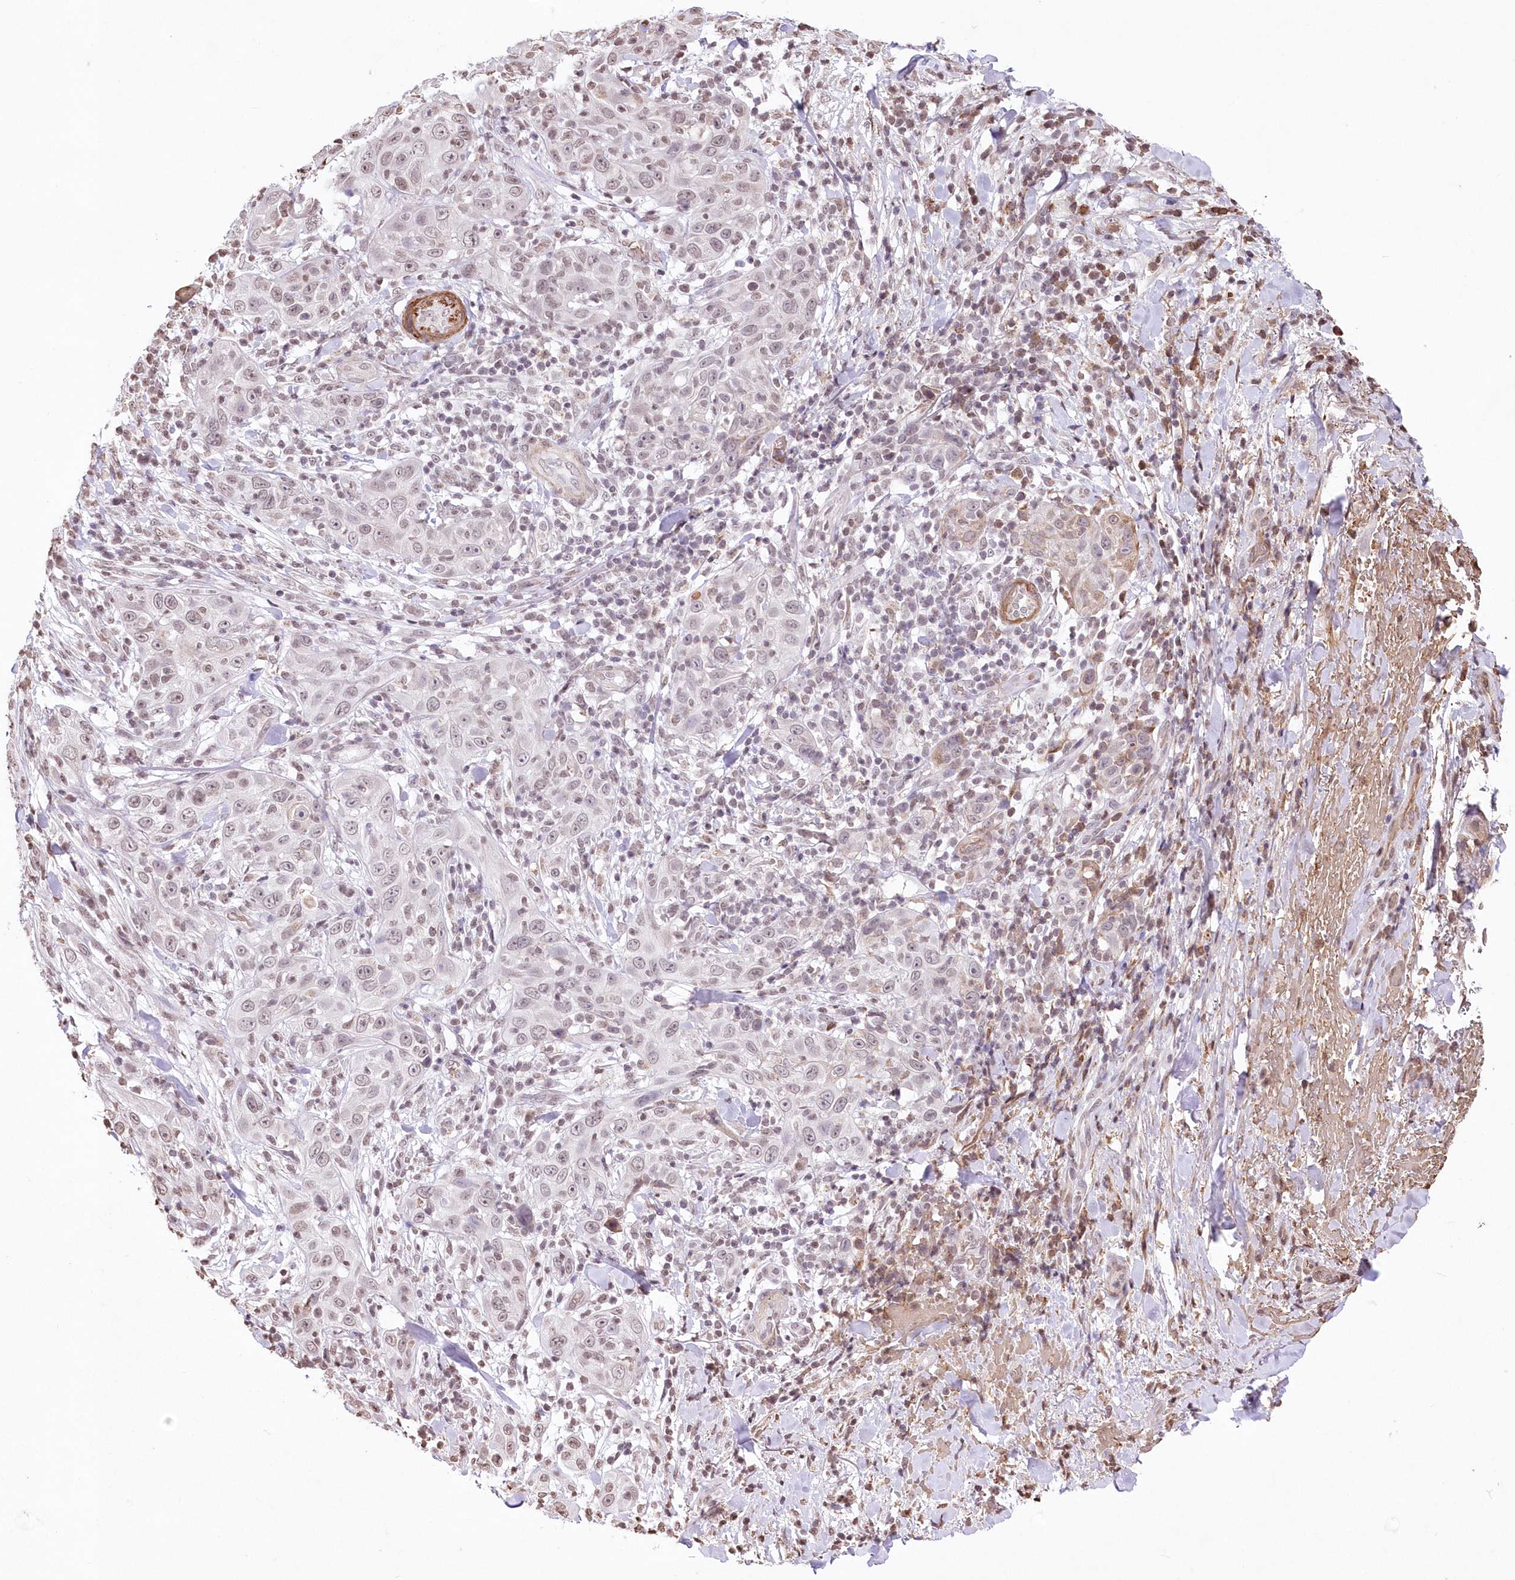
{"staining": {"intensity": "weak", "quantity": "<25%", "location": "cytoplasmic/membranous"}, "tissue": "skin cancer", "cell_type": "Tumor cells", "image_type": "cancer", "snomed": [{"axis": "morphology", "description": "Squamous cell carcinoma, NOS"}, {"axis": "topography", "description": "Skin"}], "caption": "Immunohistochemistry (IHC) micrograph of neoplastic tissue: human skin squamous cell carcinoma stained with DAB demonstrates no significant protein expression in tumor cells.", "gene": "RBM27", "patient": {"sex": "female", "age": 88}}